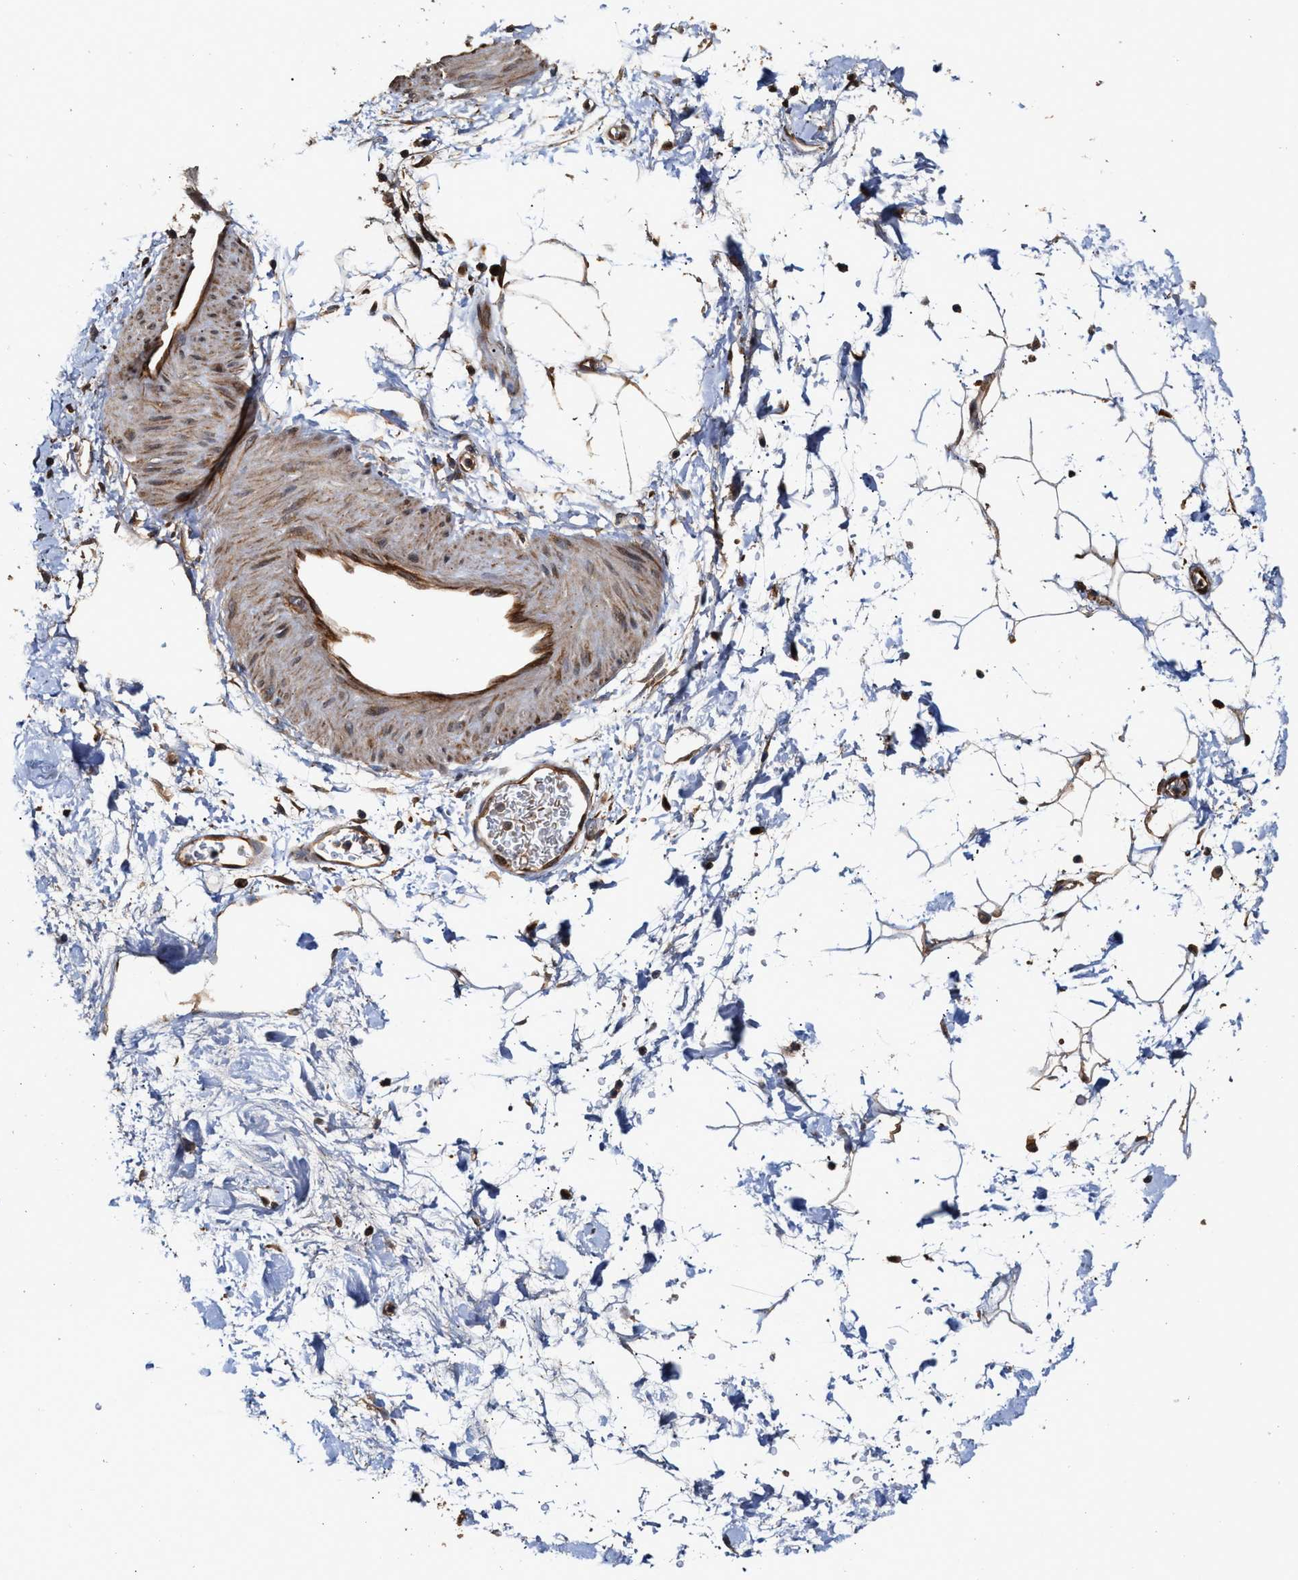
{"staining": {"intensity": "moderate", "quantity": ">75%", "location": "cytoplasmic/membranous"}, "tissue": "adipose tissue", "cell_type": "Adipocytes", "image_type": "normal", "snomed": [{"axis": "morphology", "description": "Normal tissue, NOS"}, {"axis": "topography", "description": "Soft tissue"}], "caption": "A brown stain highlights moderate cytoplasmic/membranous positivity of a protein in adipocytes of unremarkable human adipose tissue.", "gene": "ZNHIT6", "patient": {"sex": "male", "age": 72}}